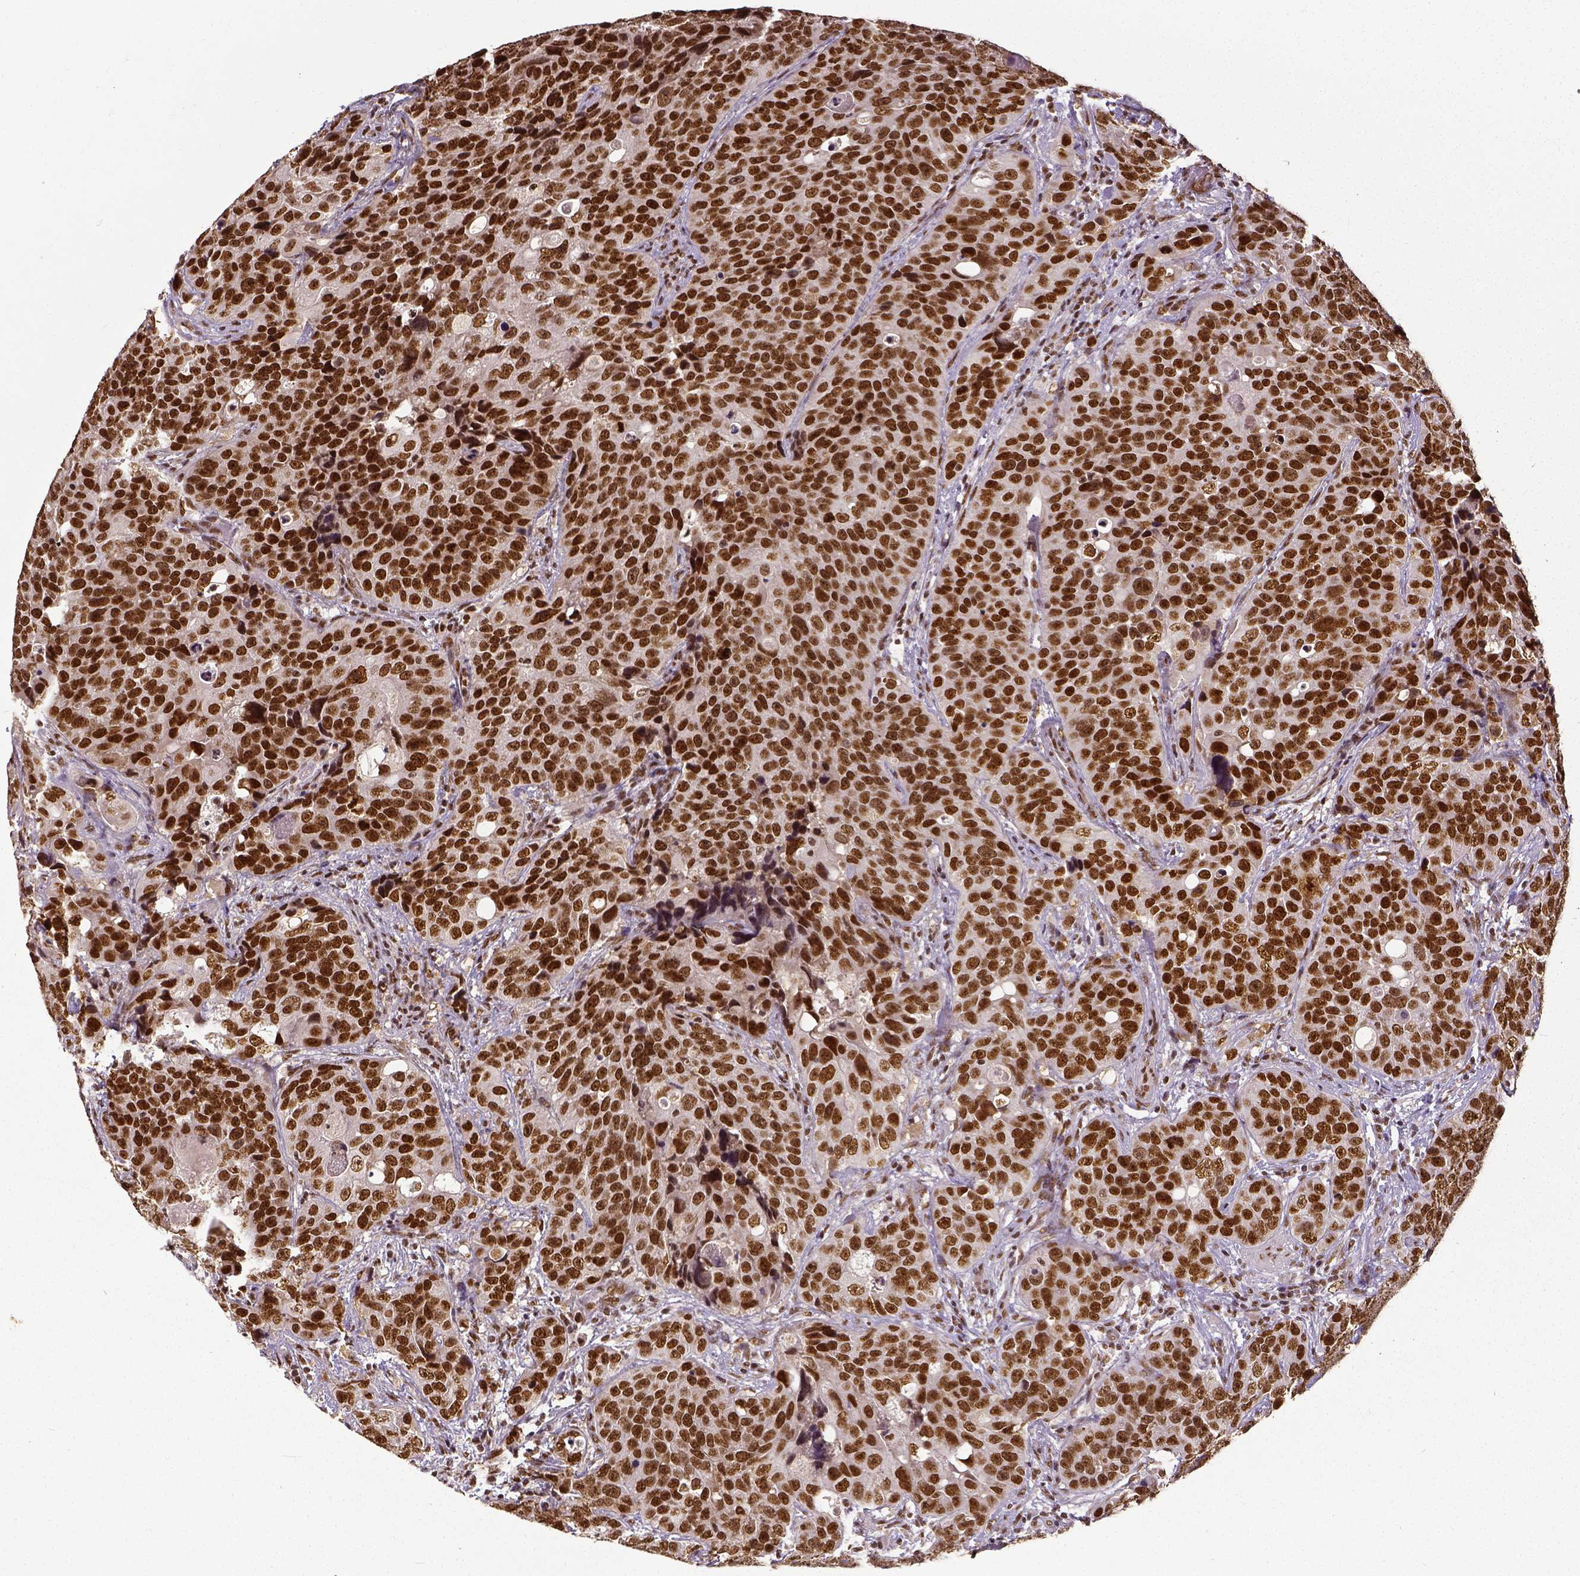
{"staining": {"intensity": "strong", "quantity": ">75%", "location": "nuclear"}, "tissue": "urothelial cancer", "cell_type": "Tumor cells", "image_type": "cancer", "snomed": [{"axis": "morphology", "description": "Urothelial carcinoma, NOS"}, {"axis": "topography", "description": "Urinary bladder"}], "caption": "This histopathology image reveals immunohistochemistry staining of human transitional cell carcinoma, with high strong nuclear staining in approximately >75% of tumor cells.", "gene": "ATRX", "patient": {"sex": "male", "age": 52}}